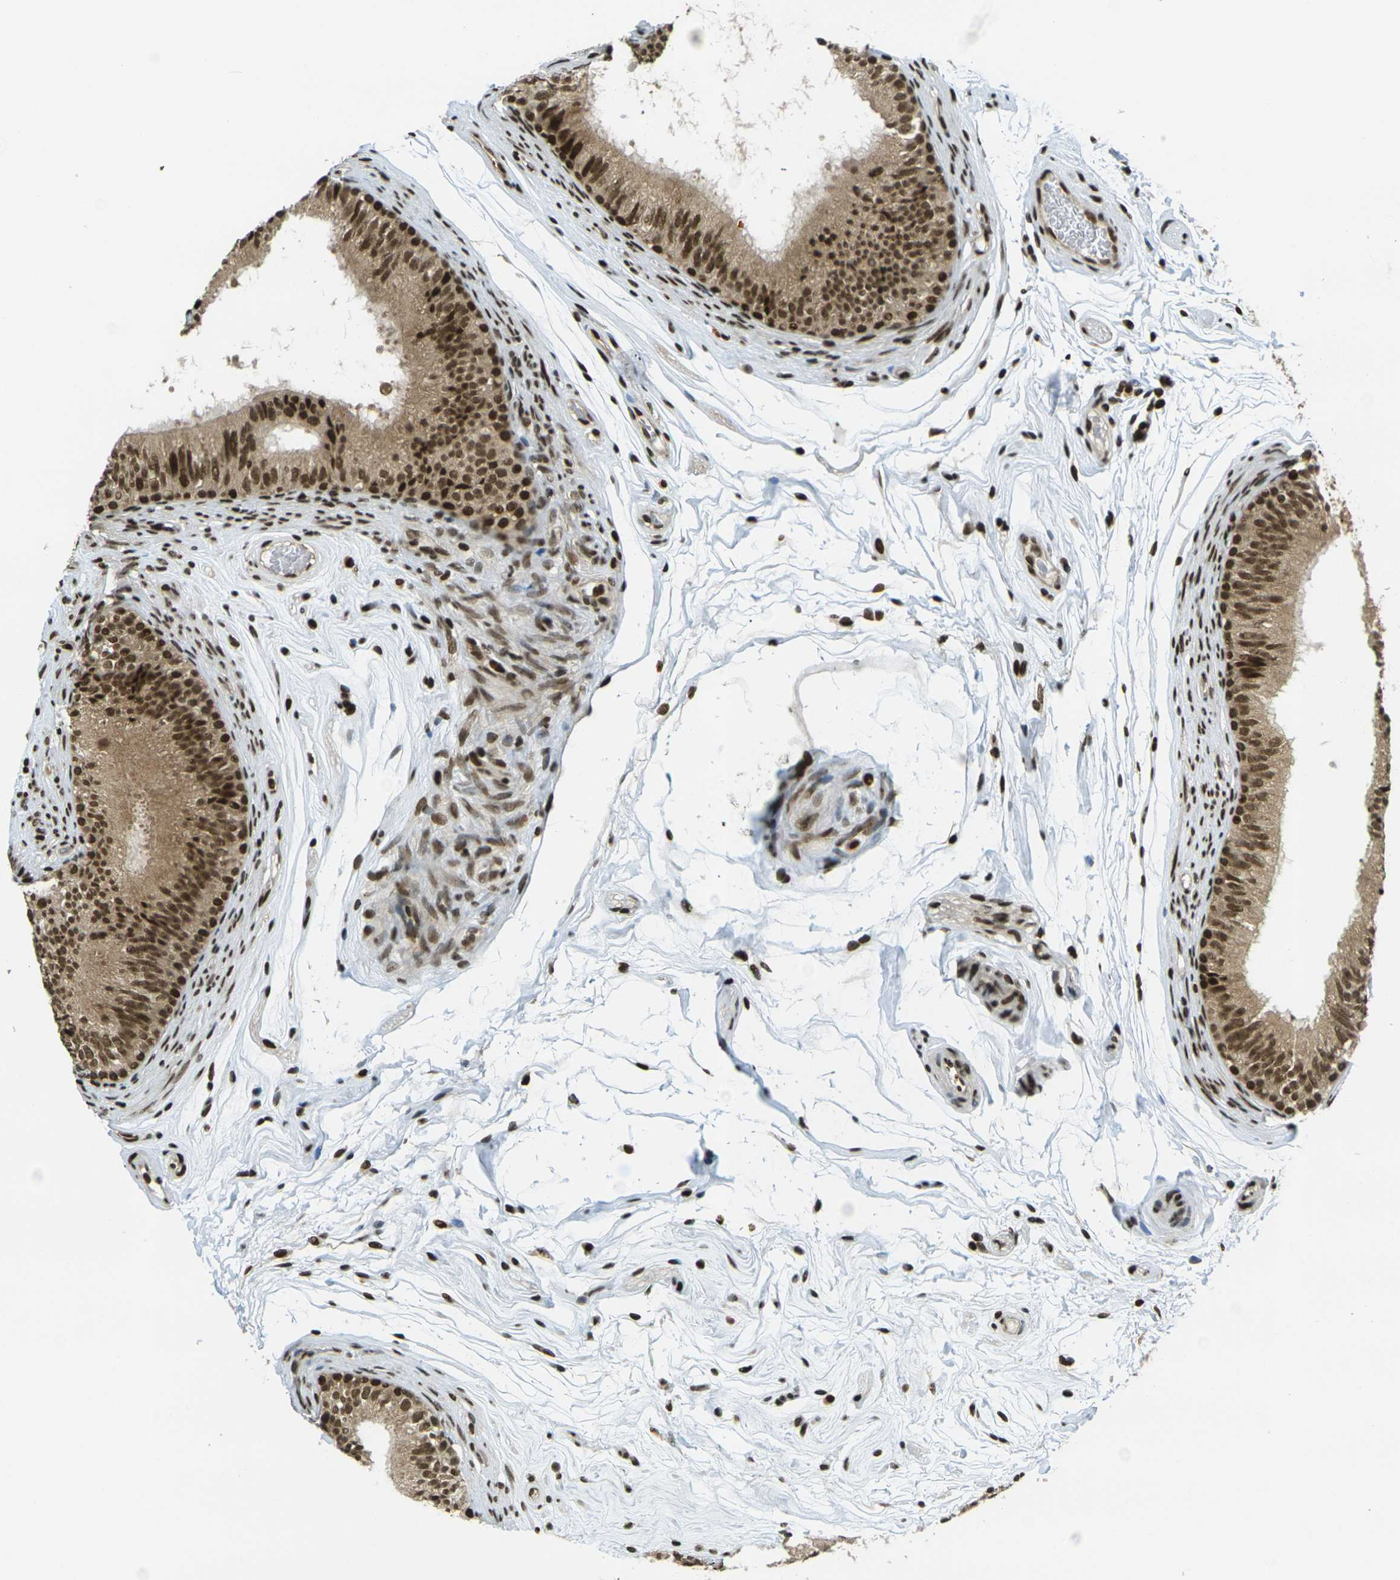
{"staining": {"intensity": "strong", "quantity": ">75%", "location": "cytoplasmic/membranous,nuclear"}, "tissue": "epididymis", "cell_type": "Glandular cells", "image_type": "normal", "snomed": [{"axis": "morphology", "description": "Normal tissue, NOS"}, {"axis": "topography", "description": "Epididymis"}], "caption": "Protein staining reveals strong cytoplasmic/membranous,nuclear staining in approximately >75% of glandular cells in benign epididymis.", "gene": "RUVBL2", "patient": {"sex": "male", "age": 36}}